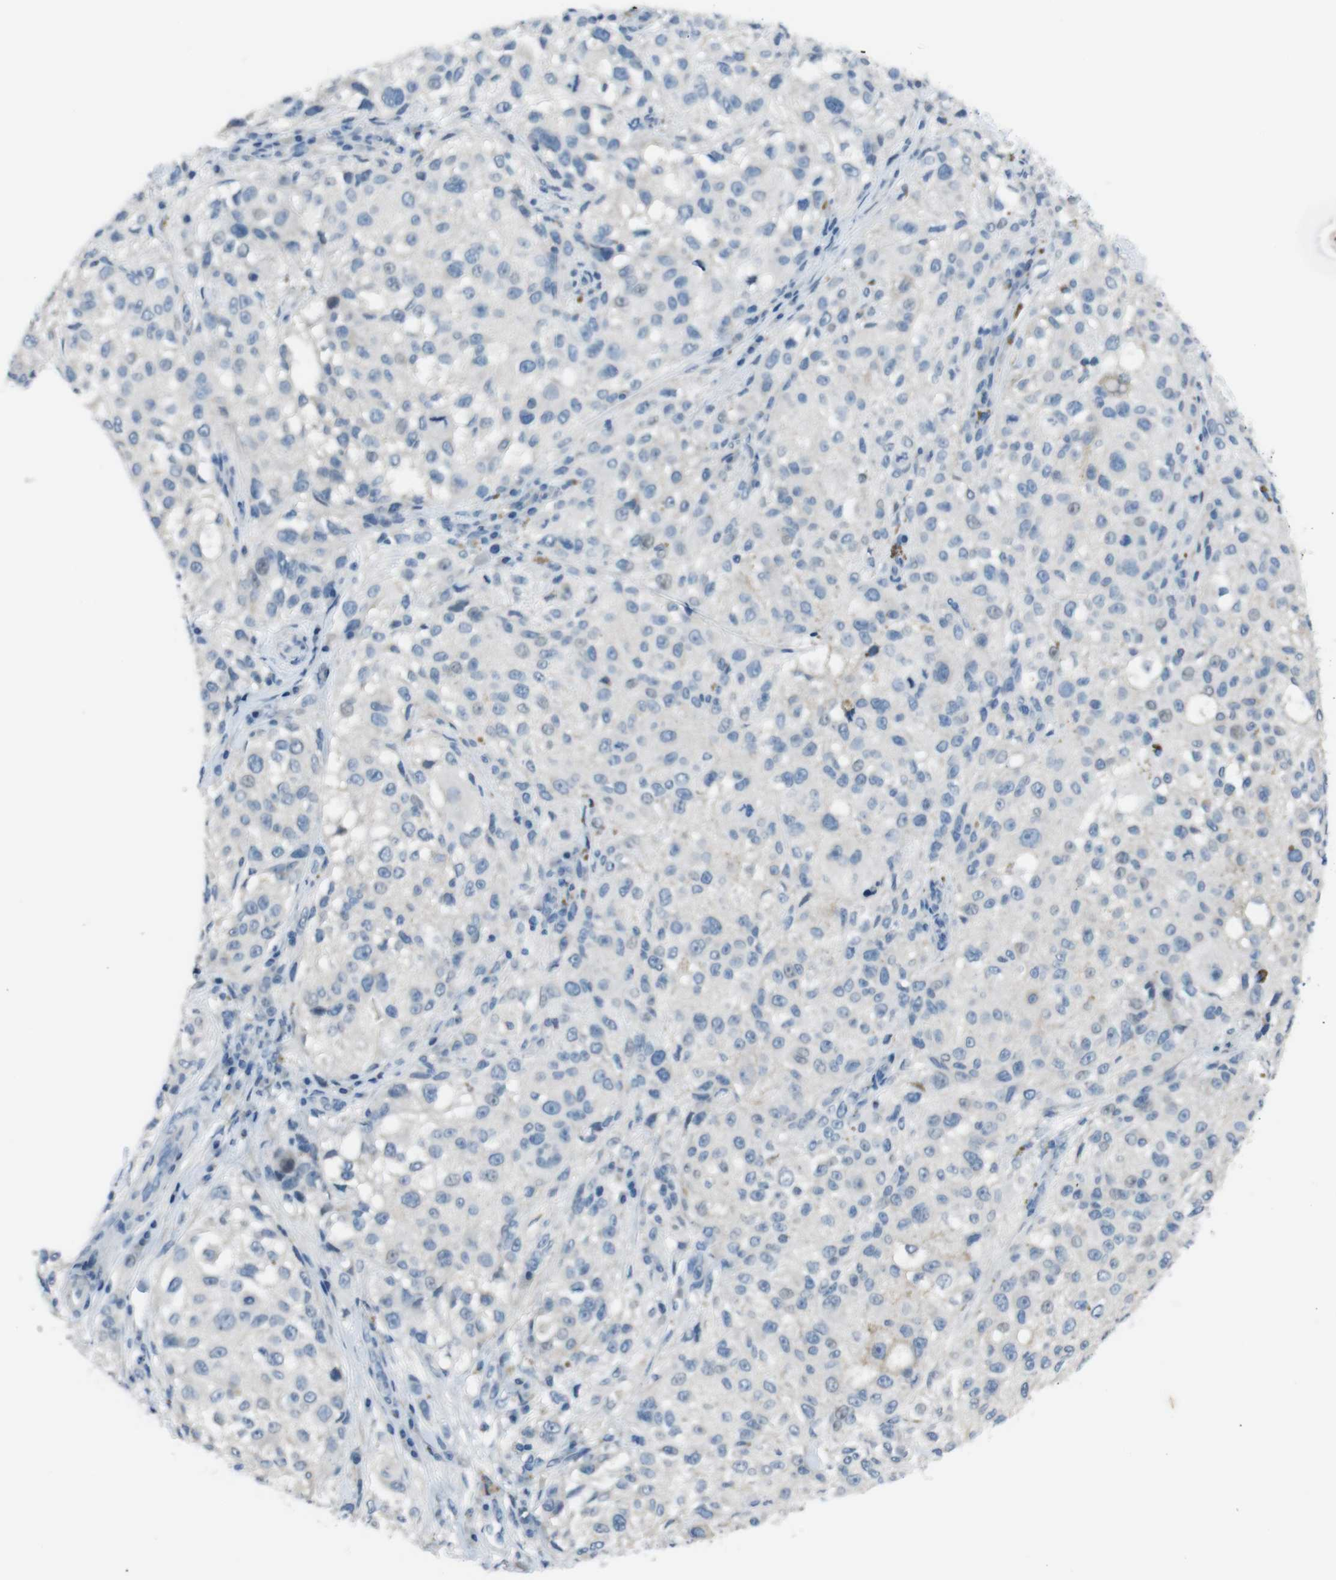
{"staining": {"intensity": "negative", "quantity": "none", "location": "none"}, "tissue": "melanoma", "cell_type": "Tumor cells", "image_type": "cancer", "snomed": [{"axis": "morphology", "description": "Necrosis, NOS"}, {"axis": "morphology", "description": "Malignant melanoma, NOS"}, {"axis": "topography", "description": "Skin"}], "caption": "Histopathology image shows no protein staining in tumor cells of malignant melanoma tissue. Nuclei are stained in blue.", "gene": "HRH2", "patient": {"sex": "female", "age": 87}}